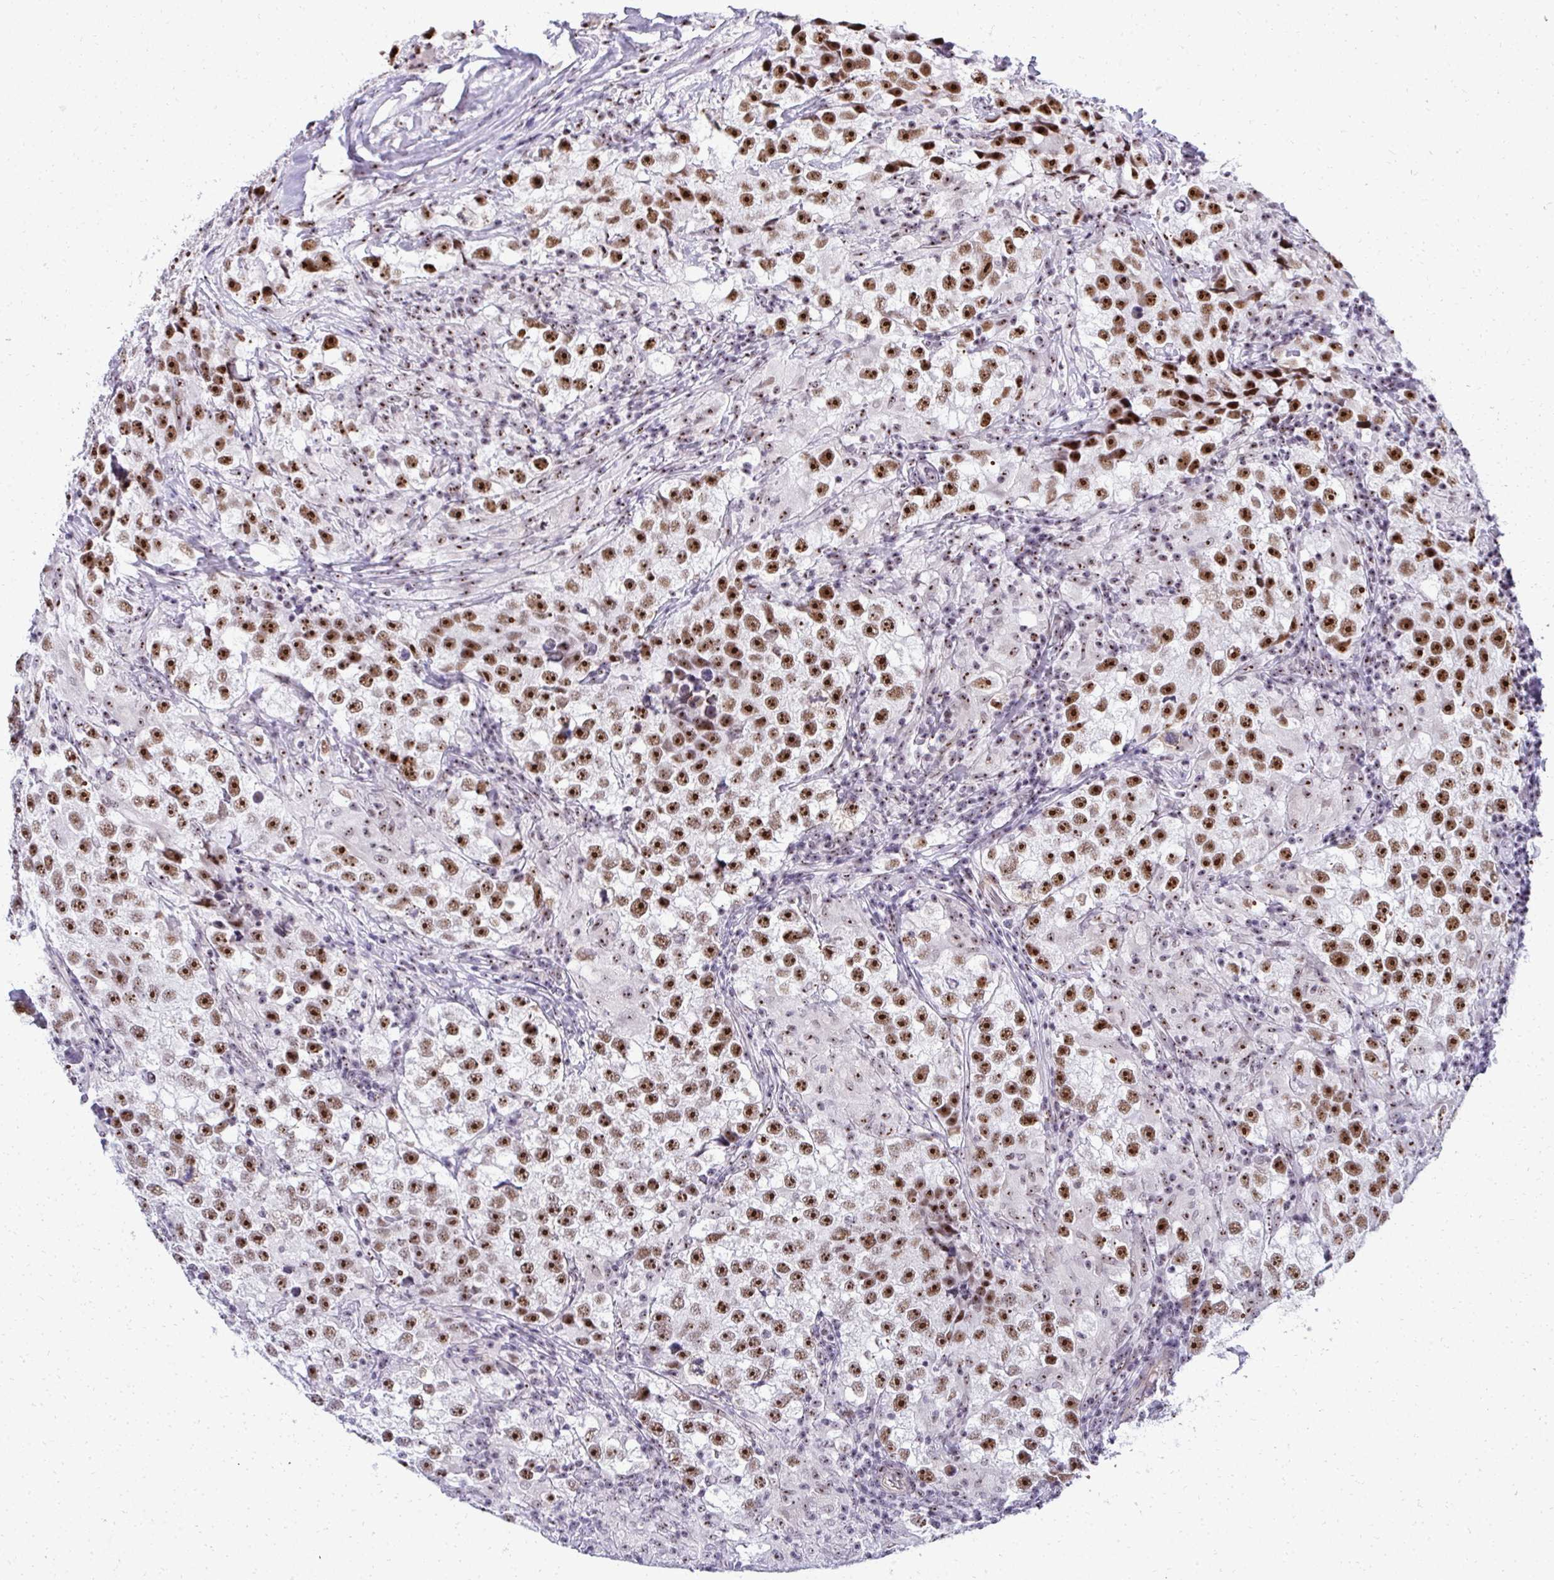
{"staining": {"intensity": "moderate", "quantity": ">75%", "location": "nuclear"}, "tissue": "testis cancer", "cell_type": "Tumor cells", "image_type": "cancer", "snomed": [{"axis": "morphology", "description": "Seminoma, NOS"}, {"axis": "topography", "description": "Testis"}], "caption": "Moderate nuclear protein expression is seen in approximately >75% of tumor cells in seminoma (testis).", "gene": "SIRT7", "patient": {"sex": "male", "age": 46}}